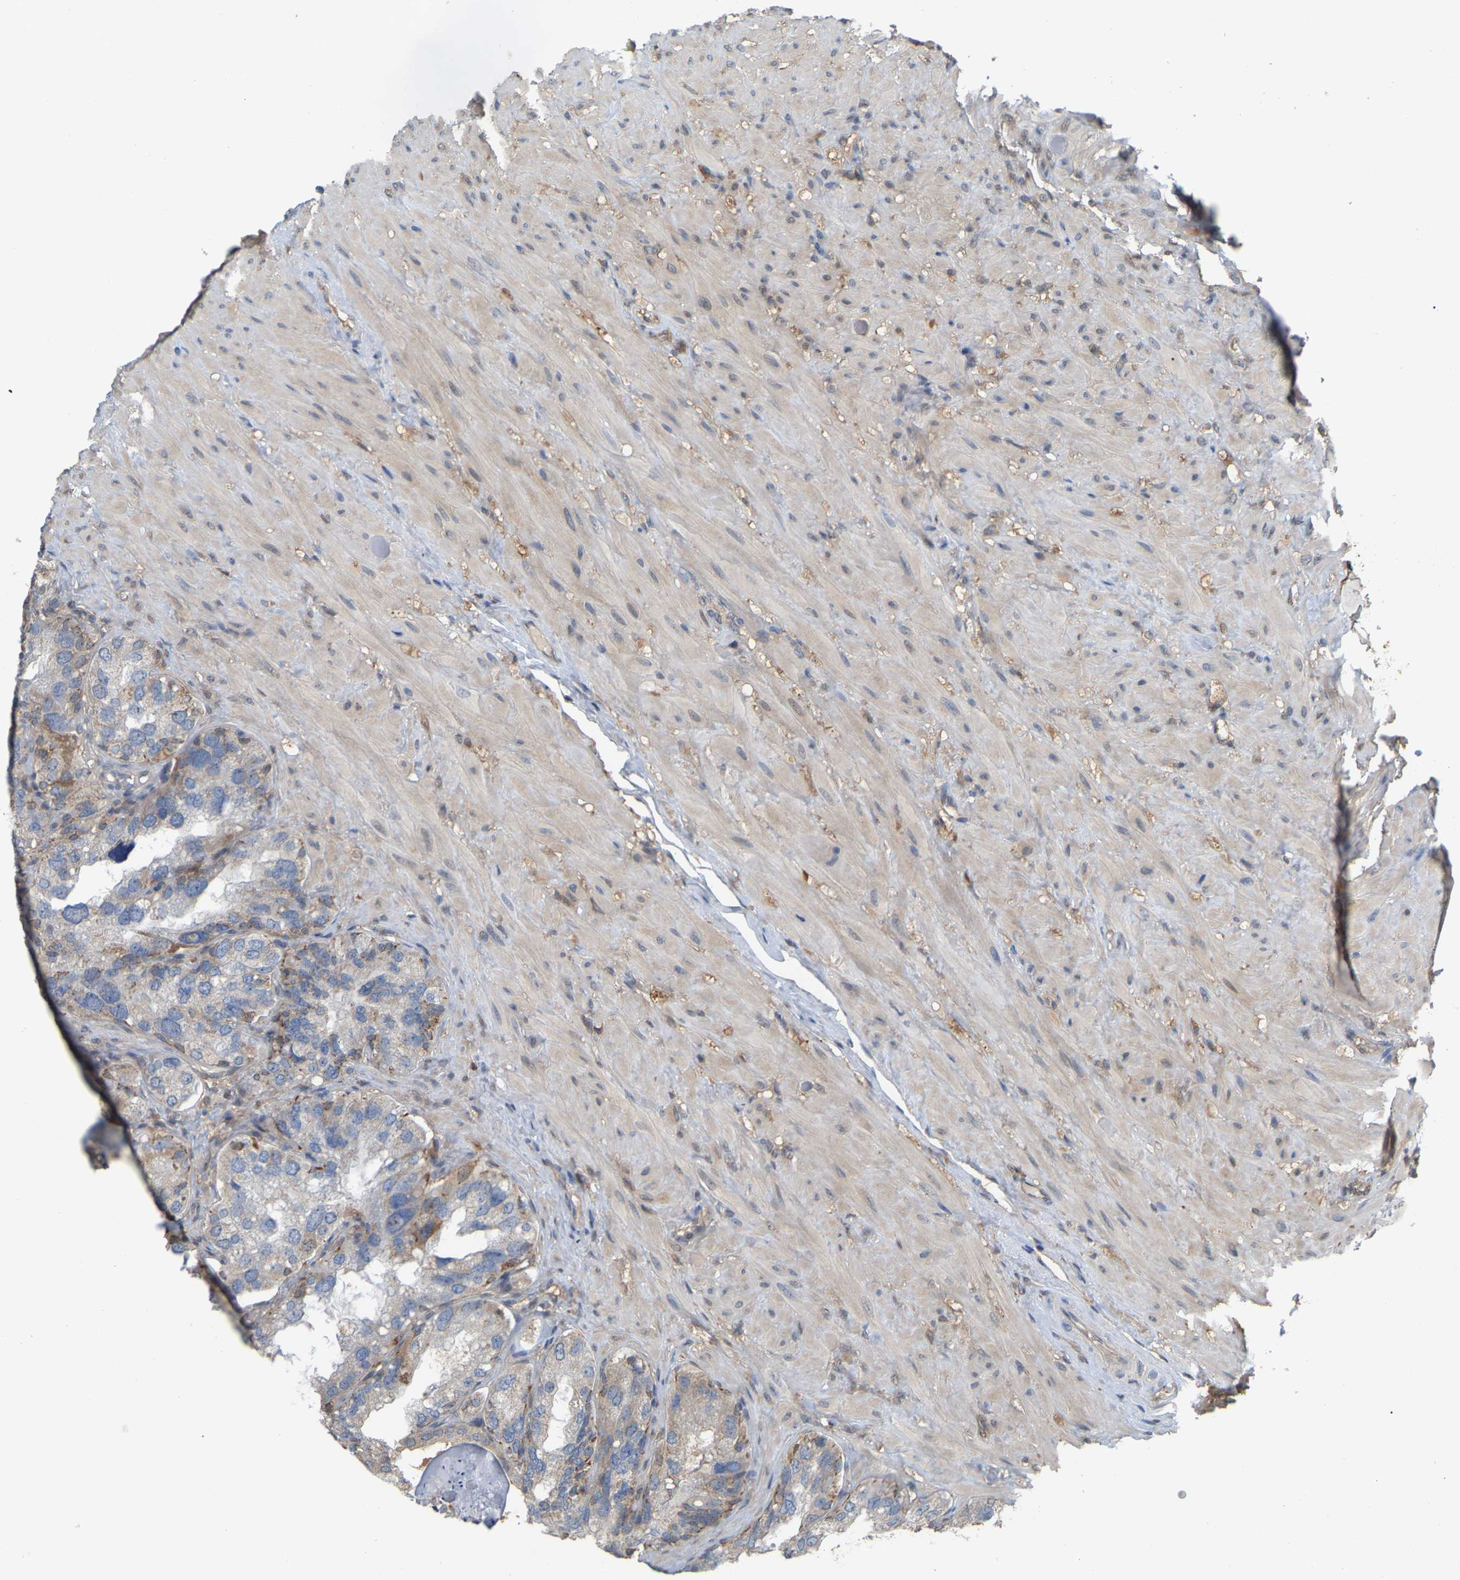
{"staining": {"intensity": "negative", "quantity": "none", "location": "none"}, "tissue": "seminal vesicle", "cell_type": "Glandular cells", "image_type": "normal", "snomed": [{"axis": "morphology", "description": "Normal tissue, NOS"}, {"axis": "topography", "description": "Seminal veicle"}], "caption": "The immunohistochemistry image has no significant staining in glandular cells of seminal vesicle.", "gene": "MTPN", "patient": {"sex": "male", "age": 68}}